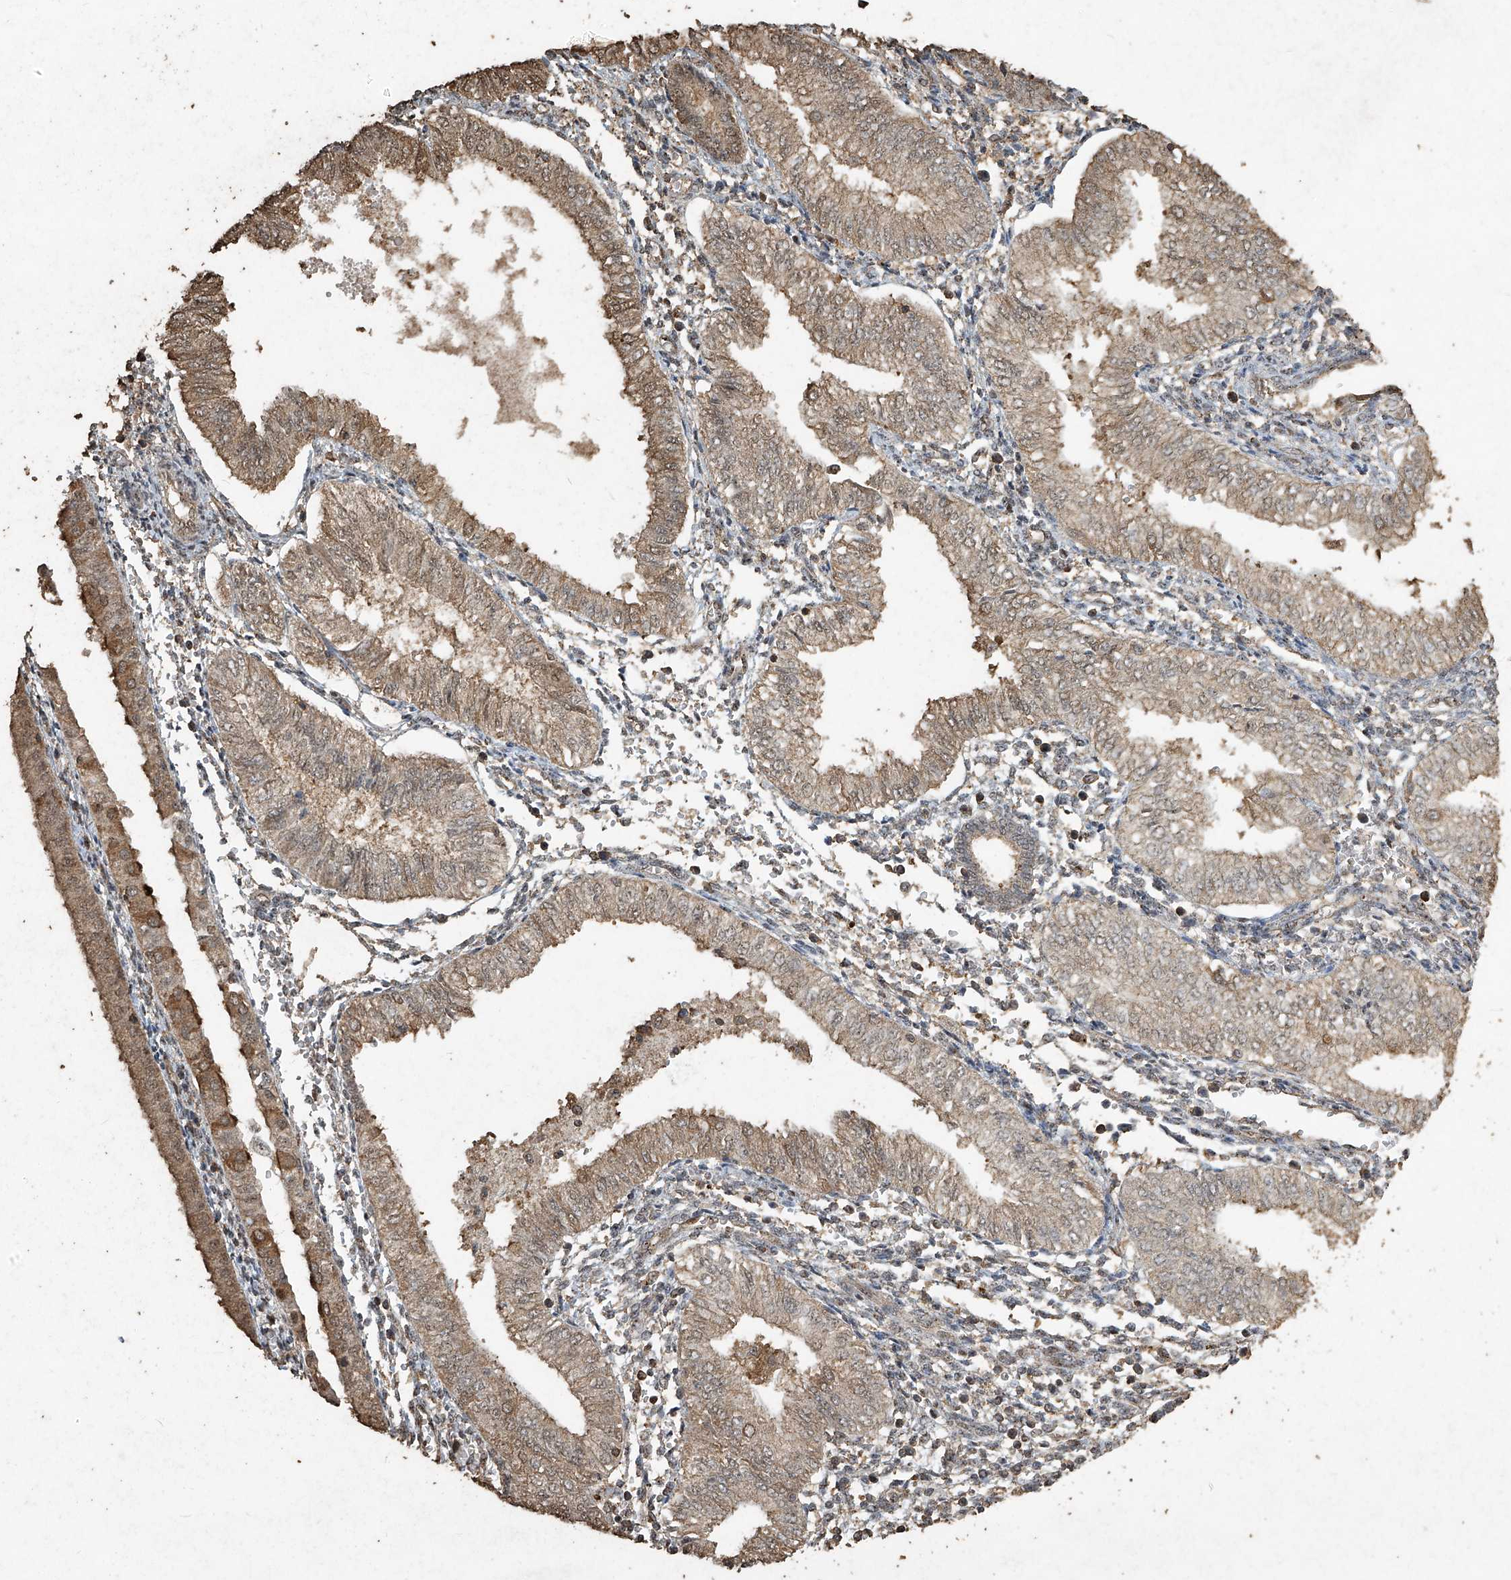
{"staining": {"intensity": "moderate", "quantity": "<25%", "location": "cytoplasmic/membranous"}, "tissue": "endometrial cancer", "cell_type": "Tumor cells", "image_type": "cancer", "snomed": [{"axis": "morphology", "description": "Adenocarcinoma, NOS"}, {"axis": "topography", "description": "Endometrium"}], "caption": "Tumor cells exhibit low levels of moderate cytoplasmic/membranous positivity in about <25% of cells in adenocarcinoma (endometrial). The staining was performed using DAB (3,3'-diaminobenzidine) to visualize the protein expression in brown, while the nuclei were stained in blue with hematoxylin (Magnification: 20x).", "gene": "ERBB3", "patient": {"sex": "female", "age": 53}}